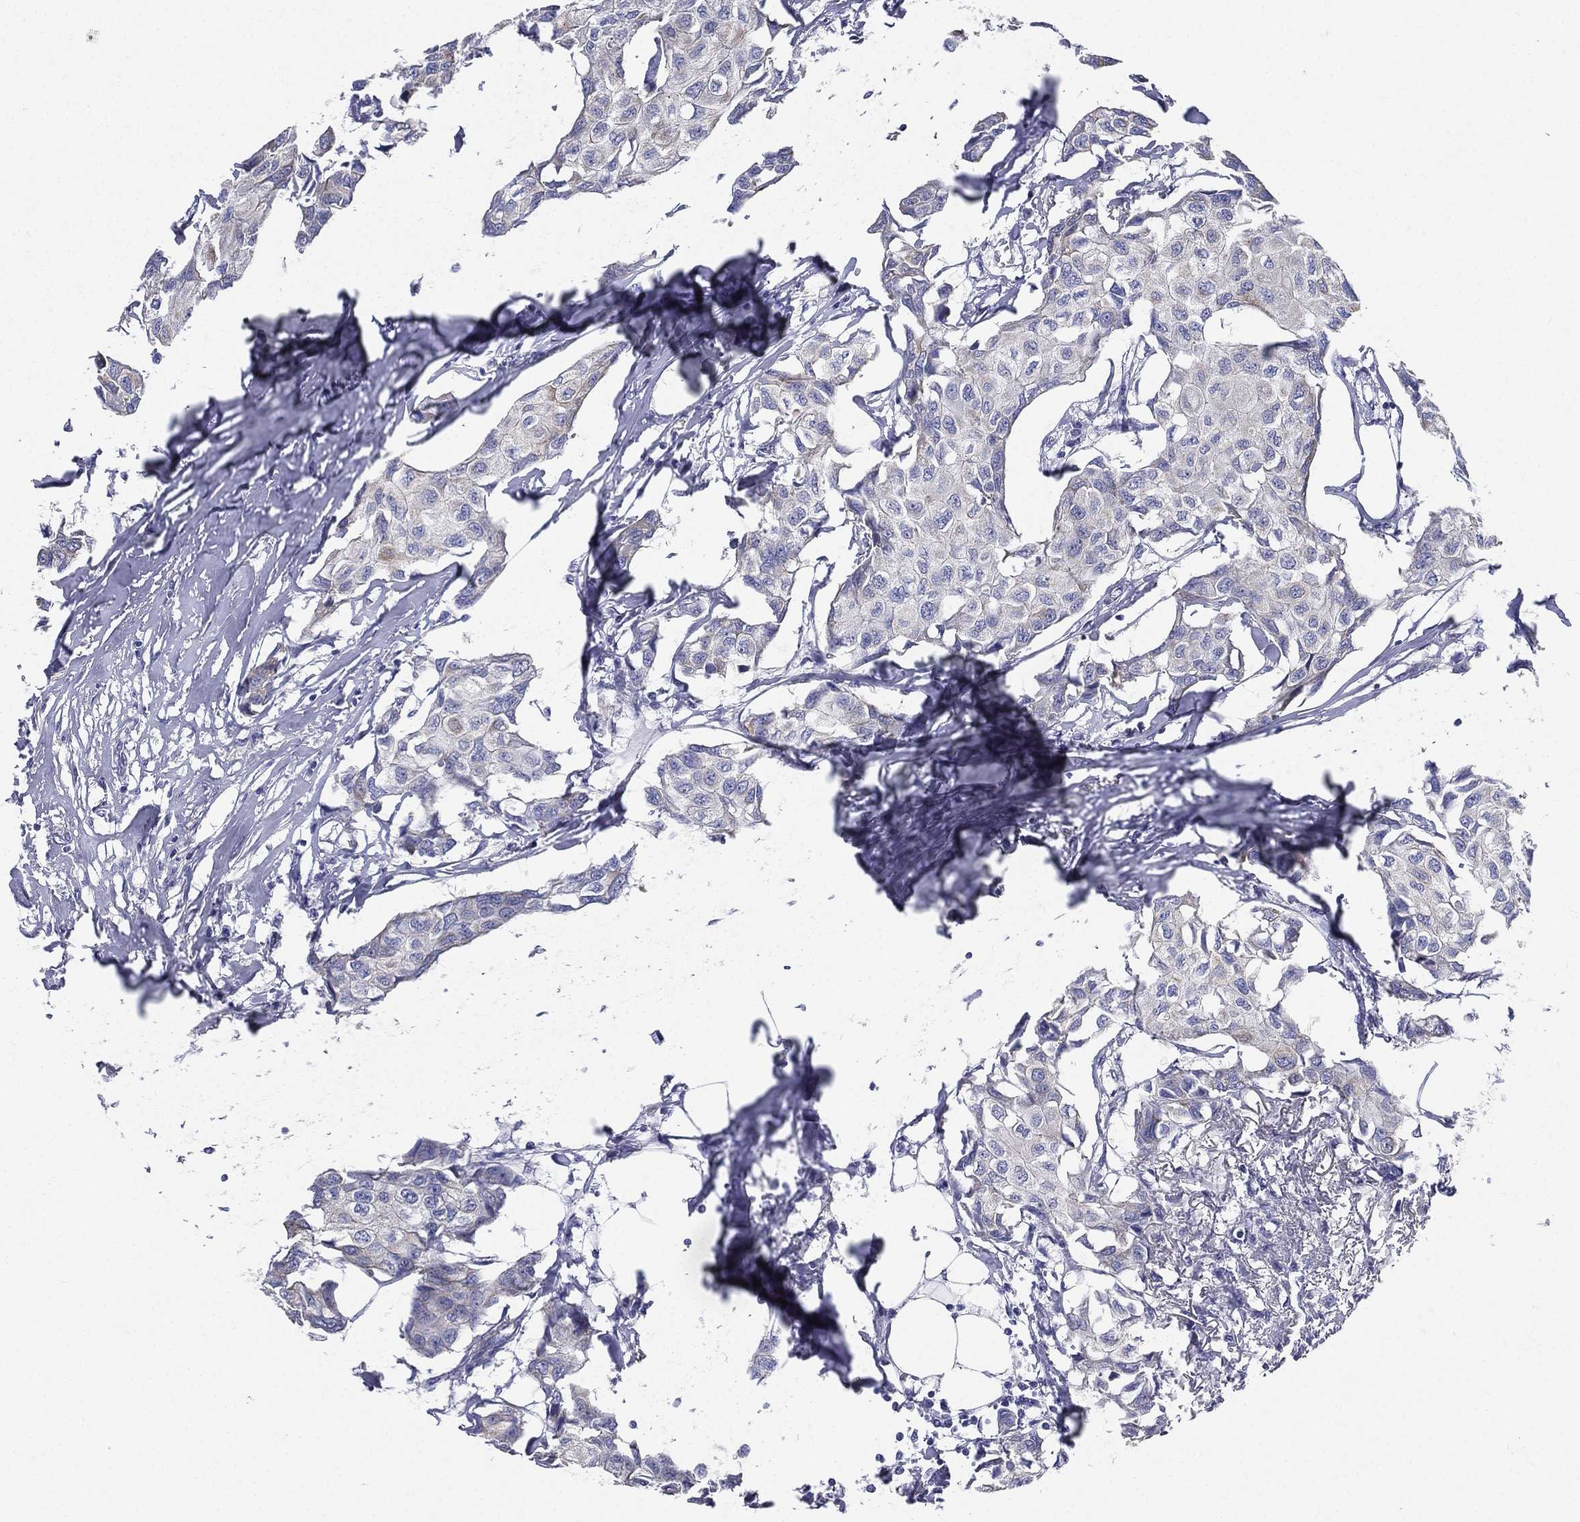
{"staining": {"intensity": "weak", "quantity": "<25%", "location": "cytoplasmic/membranous"}, "tissue": "breast cancer", "cell_type": "Tumor cells", "image_type": "cancer", "snomed": [{"axis": "morphology", "description": "Duct carcinoma"}, {"axis": "topography", "description": "Breast"}], "caption": "An image of breast cancer stained for a protein demonstrates no brown staining in tumor cells.", "gene": "PWWP3A", "patient": {"sex": "female", "age": 80}}